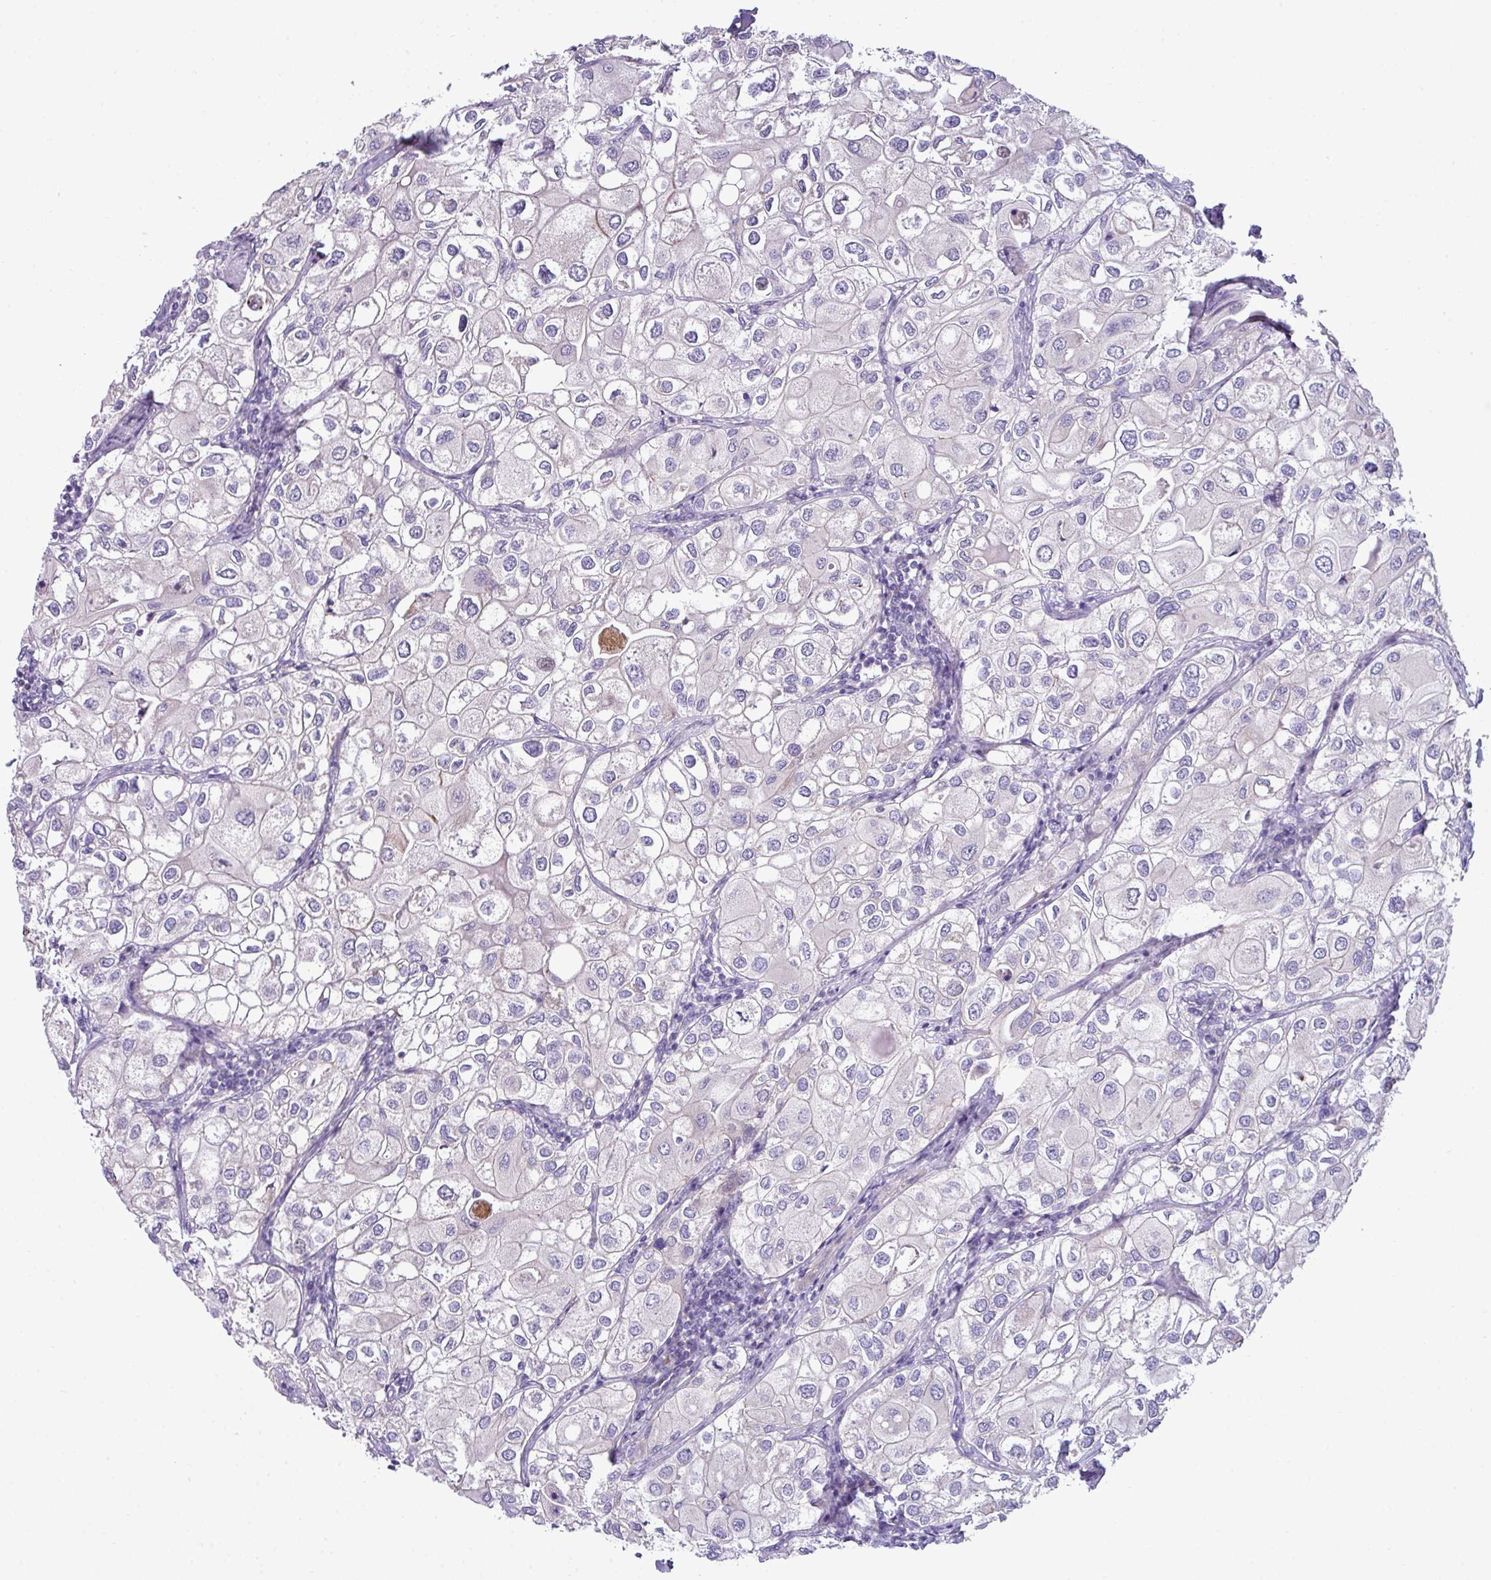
{"staining": {"intensity": "negative", "quantity": "none", "location": "none"}, "tissue": "urothelial cancer", "cell_type": "Tumor cells", "image_type": "cancer", "snomed": [{"axis": "morphology", "description": "Urothelial carcinoma, High grade"}, {"axis": "topography", "description": "Urinary bladder"}], "caption": "A photomicrograph of human high-grade urothelial carcinoma is negative for staining in tumor cells. Nuclei are stained in blue.", "gene": "ACAP3", "patient": {"sex": "male", "age": 64}}